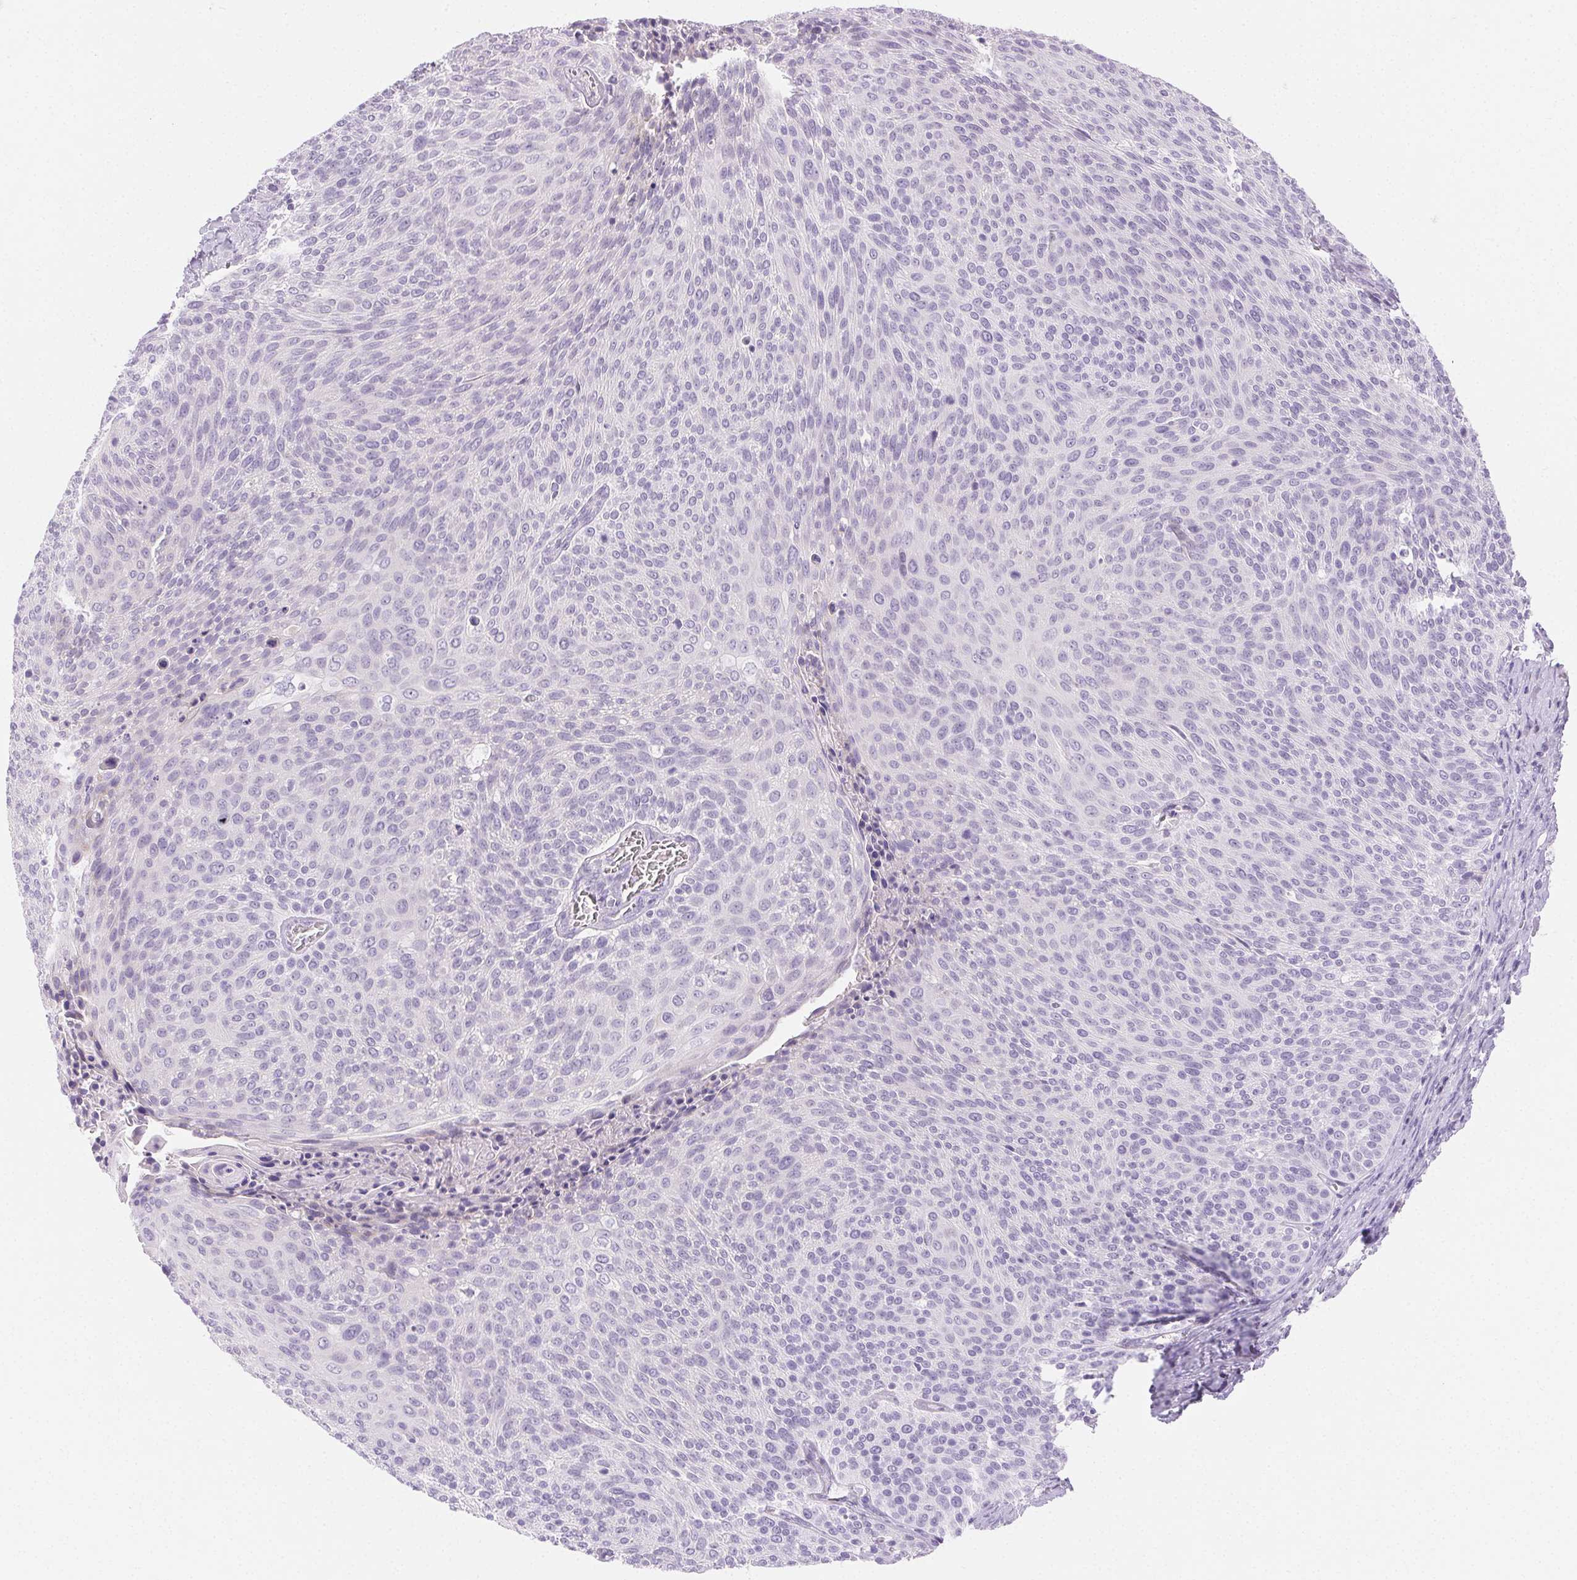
{"staining": {"intensity": "negative", "quantity": "none", "location": "none"}, "tissue": "cervical cancer", "cell_type": "Tumor cells", "image_type": "cancer", "snomed": [{"axis": "morphology", "description": "Squamous cell carcinoma, NOS"}, {"axis": "topography", "description": "Cervix"}], "caption": "A high-resolution micrograph shows immunohistochemistry (IHC) staining of cervical cancer, which displays no significant expression in tumor cells.", "gene": "CLDN16", "patient": {"sex": "female", "age": 31}}